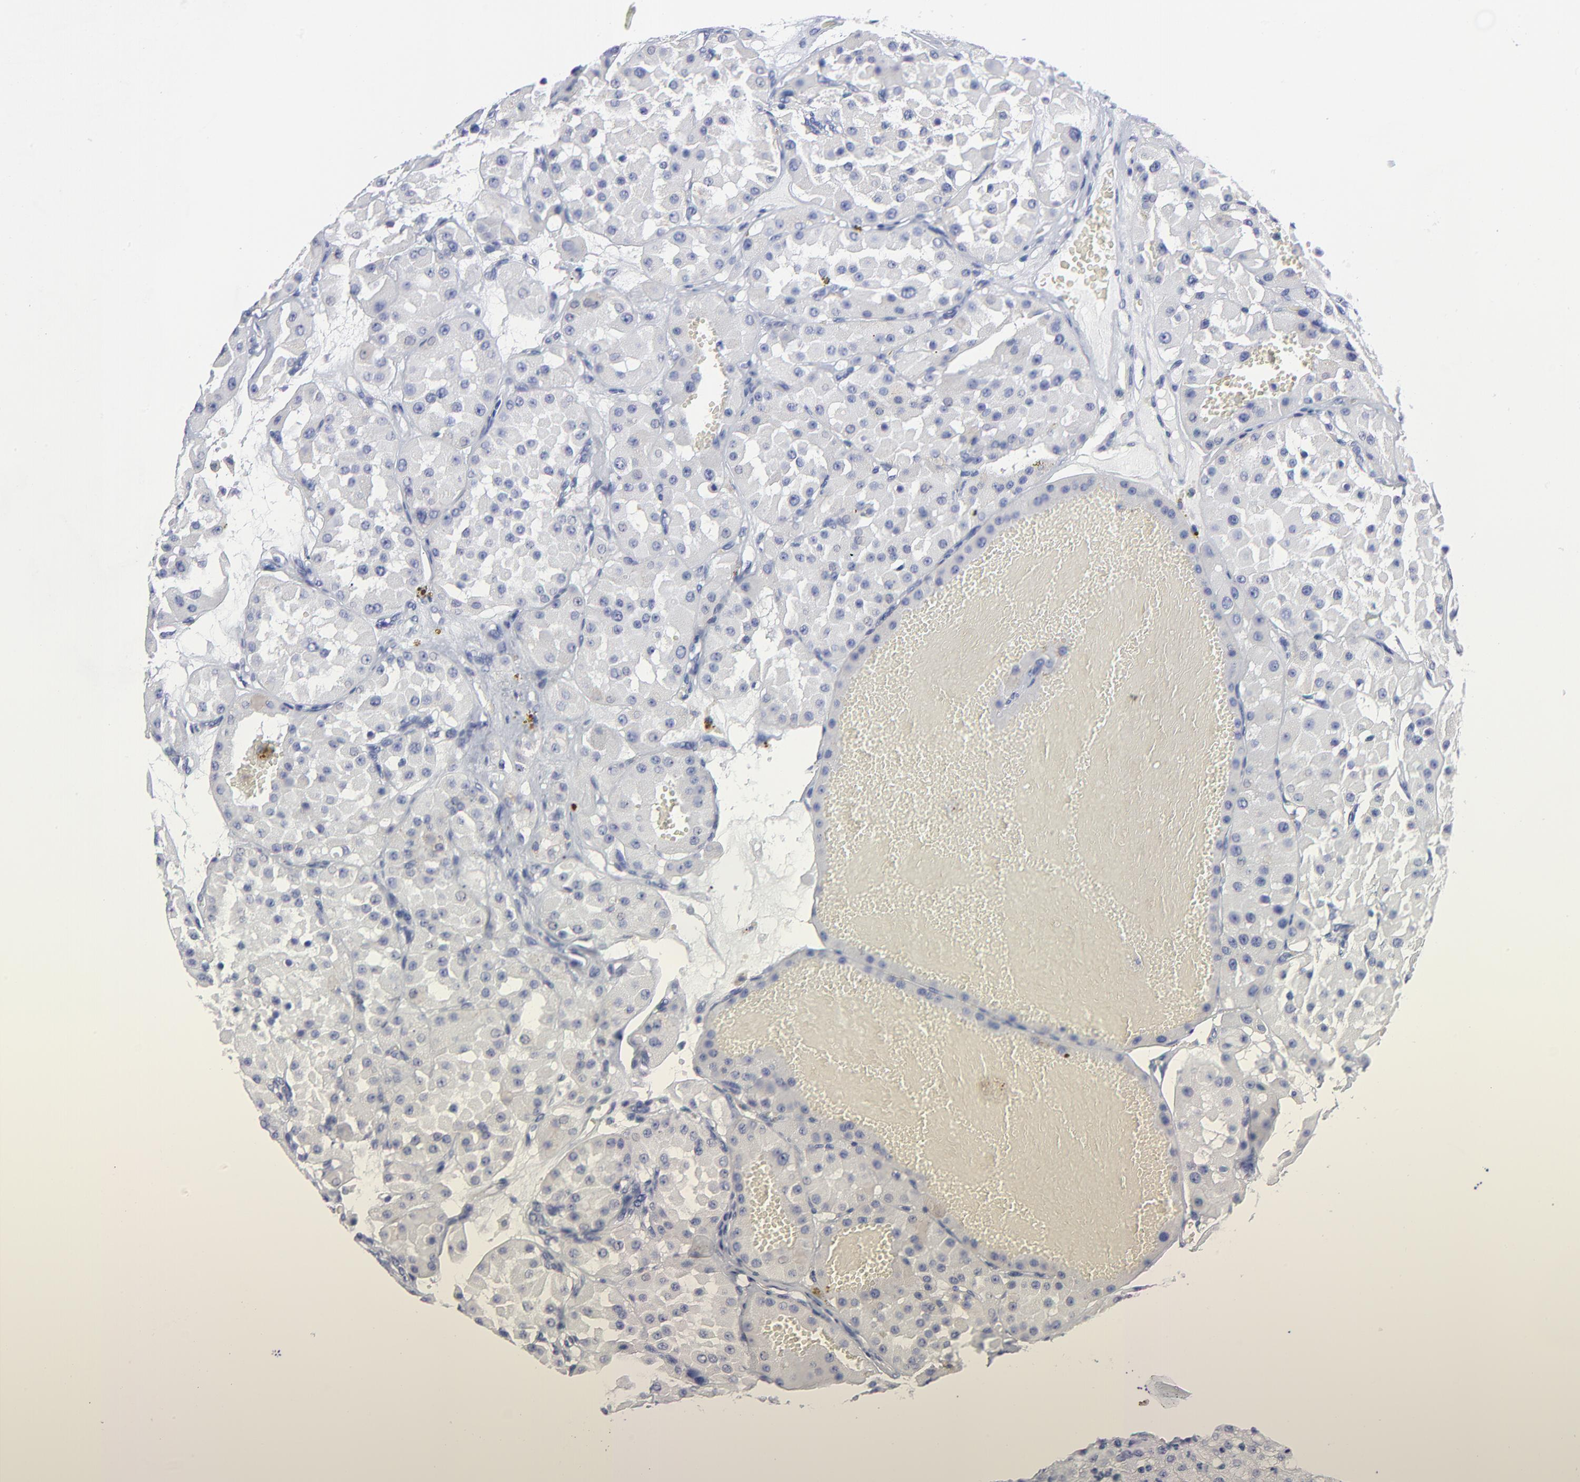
{"staining": {"intensity": "negative", "quantity": "none", "location": "none"}, "tissue": "renal cancer", "cell_type": "Tumor cells", "image_type": "cancer", "snomed": [{"axis": "morphology", "description": "Adenocarcinoma, uncertain malignant potential"}, {"axis": "topography", "description": "Kidney"}], "caption": "An IHC photomicrograph of renal adenocarcinoma,  uncertain malignant potential is shown. There is no staining in tumor cells of renal adenocarcinoma,  uncertain malignant potential.", "gene": "CNTN3", "patient": {"sex": "male", "age": 63}}